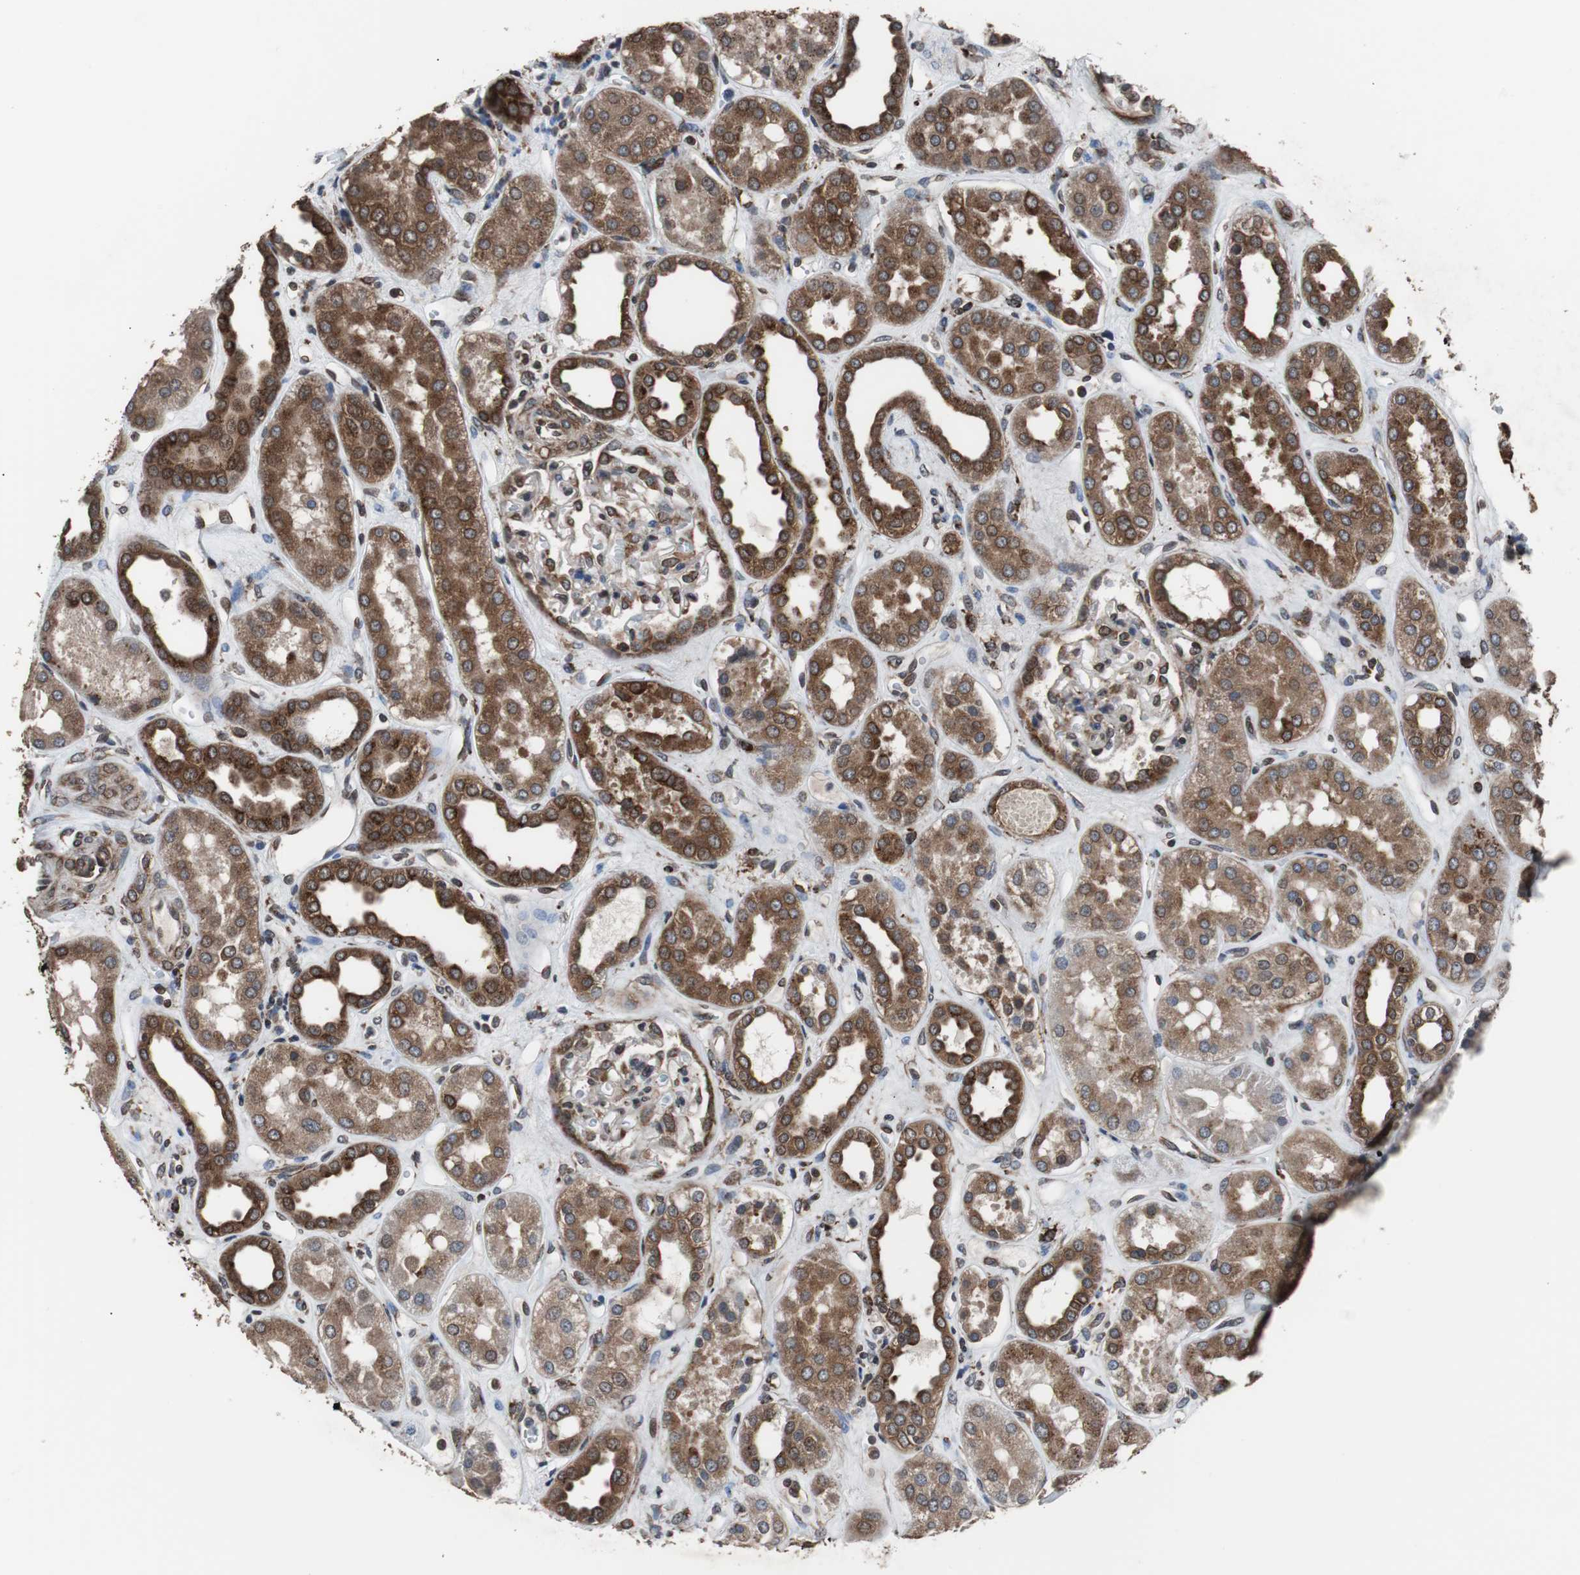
{"staining": {"intensity": "strong", "quantity": "<25%", "location": "cytoplasmic/membranous,nuclear"}, "tissue": "kidney", "cell_type": "Cells in glomeruli", "image_type": "normal", "snomed": [{"axis": "morphology", "description": "Normal tissue, NOS"}, {"axis": "topography", "description": "Kidney"}], "caption": "DAB (3,3'-diaminobenzidine) immunohistochemical staining of benign human kidney exhibits strong cytoplasmic/membranous,nuclear protein expression in about <25% of cells in glomeruli.", "gene": "USP10", "patient": {"sex": "male", "age": 59}}